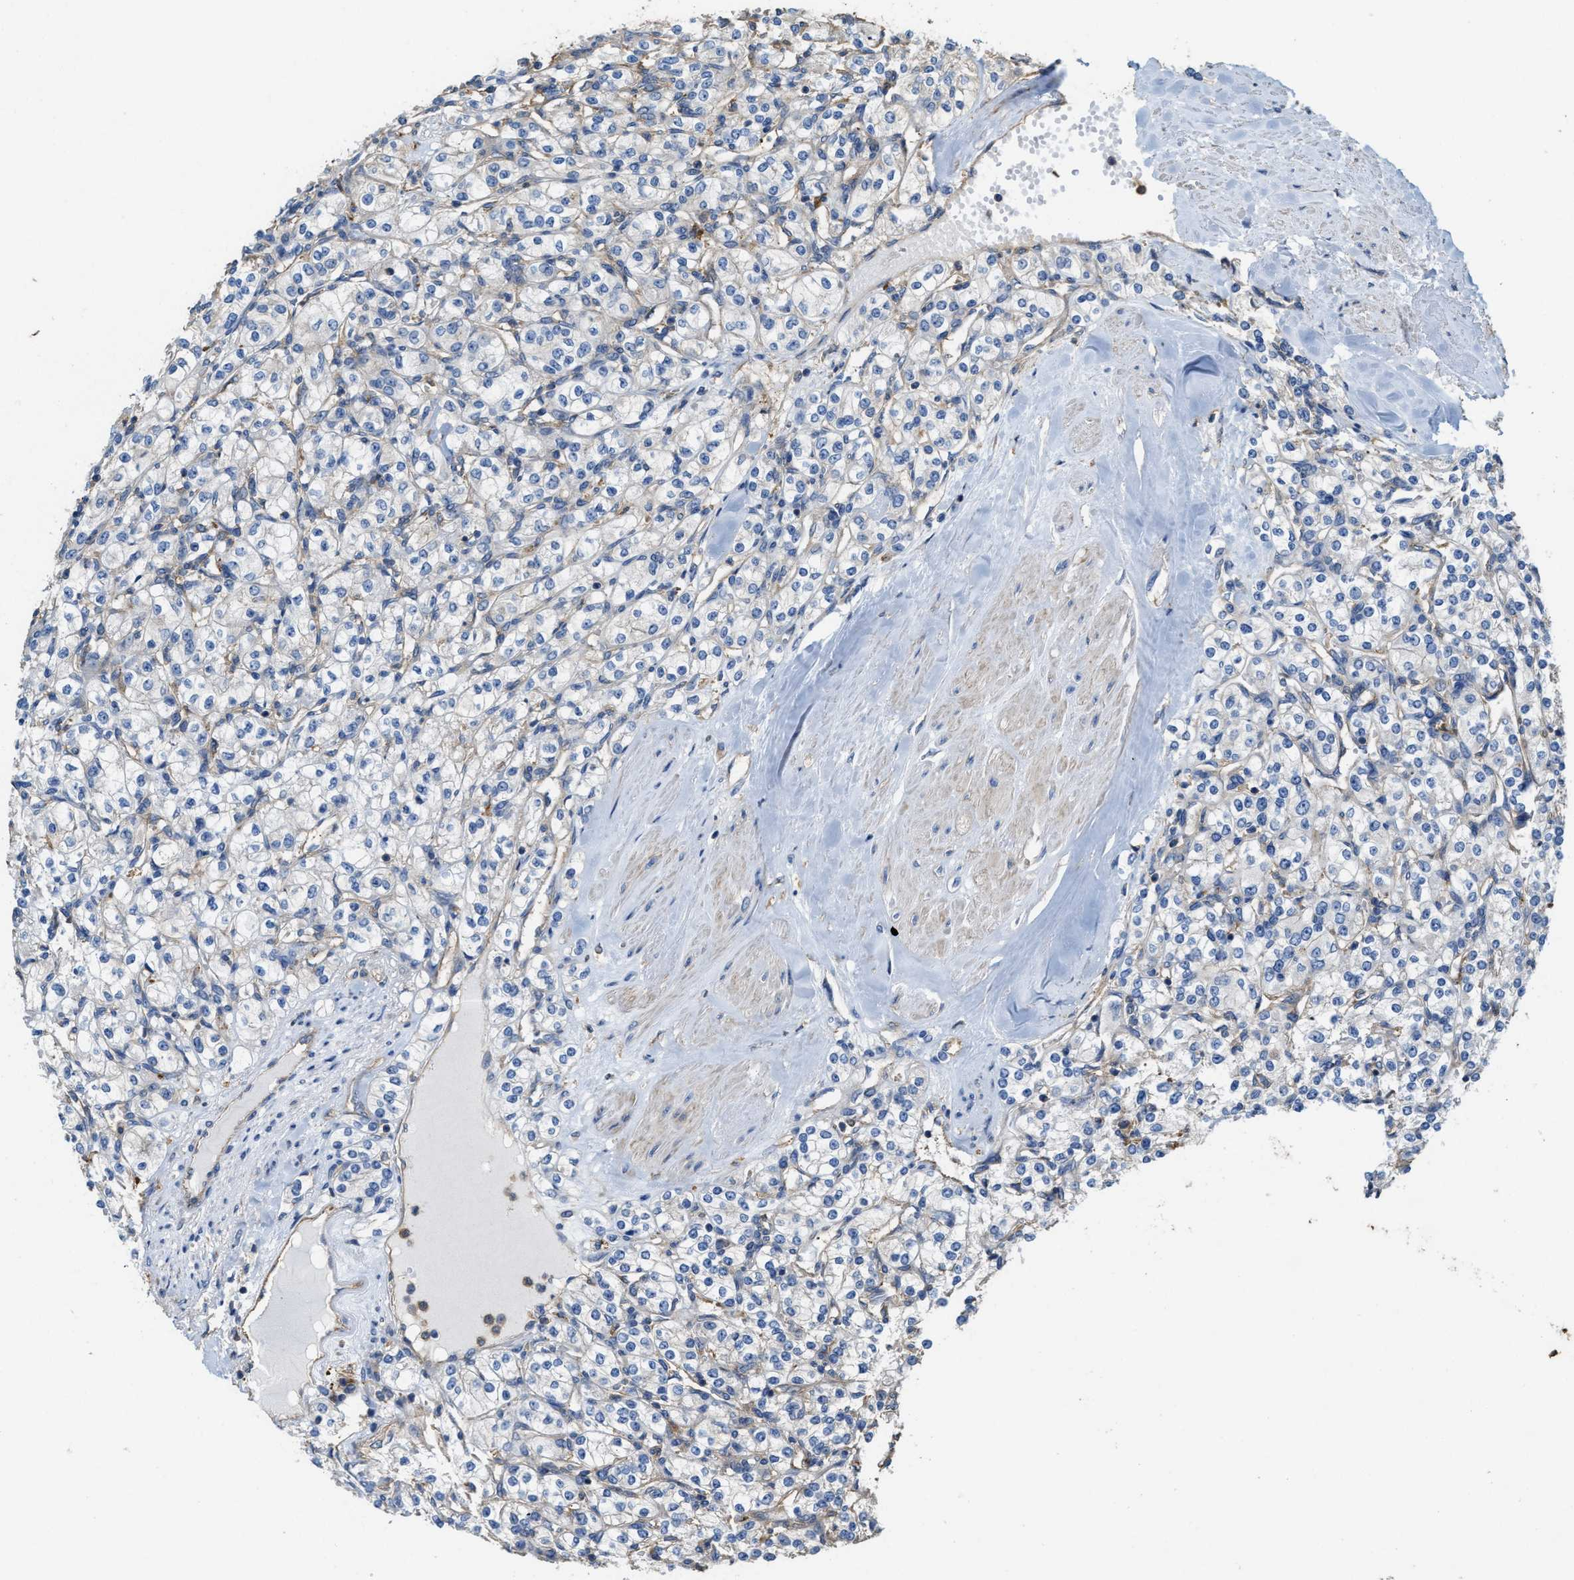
{"staining": {"intensity": "negative", "quantity": "none", "location": "none"}, "tissue": "renal cancer", "cell_type": "Tumor cells", "image_type": "cancer", "snomed": [{"axis": "morphology", "description": "Adenocarcinoma, NOS"}, {"axis": "topography", "description": "Kidney"}], "caption": "Immunohistochemistry (IHC) of human renal adenocarcinoma exhibits no expression in tumor cells.", "gene": "ATIC", "patient": {"sex": "male", "age": 77}}